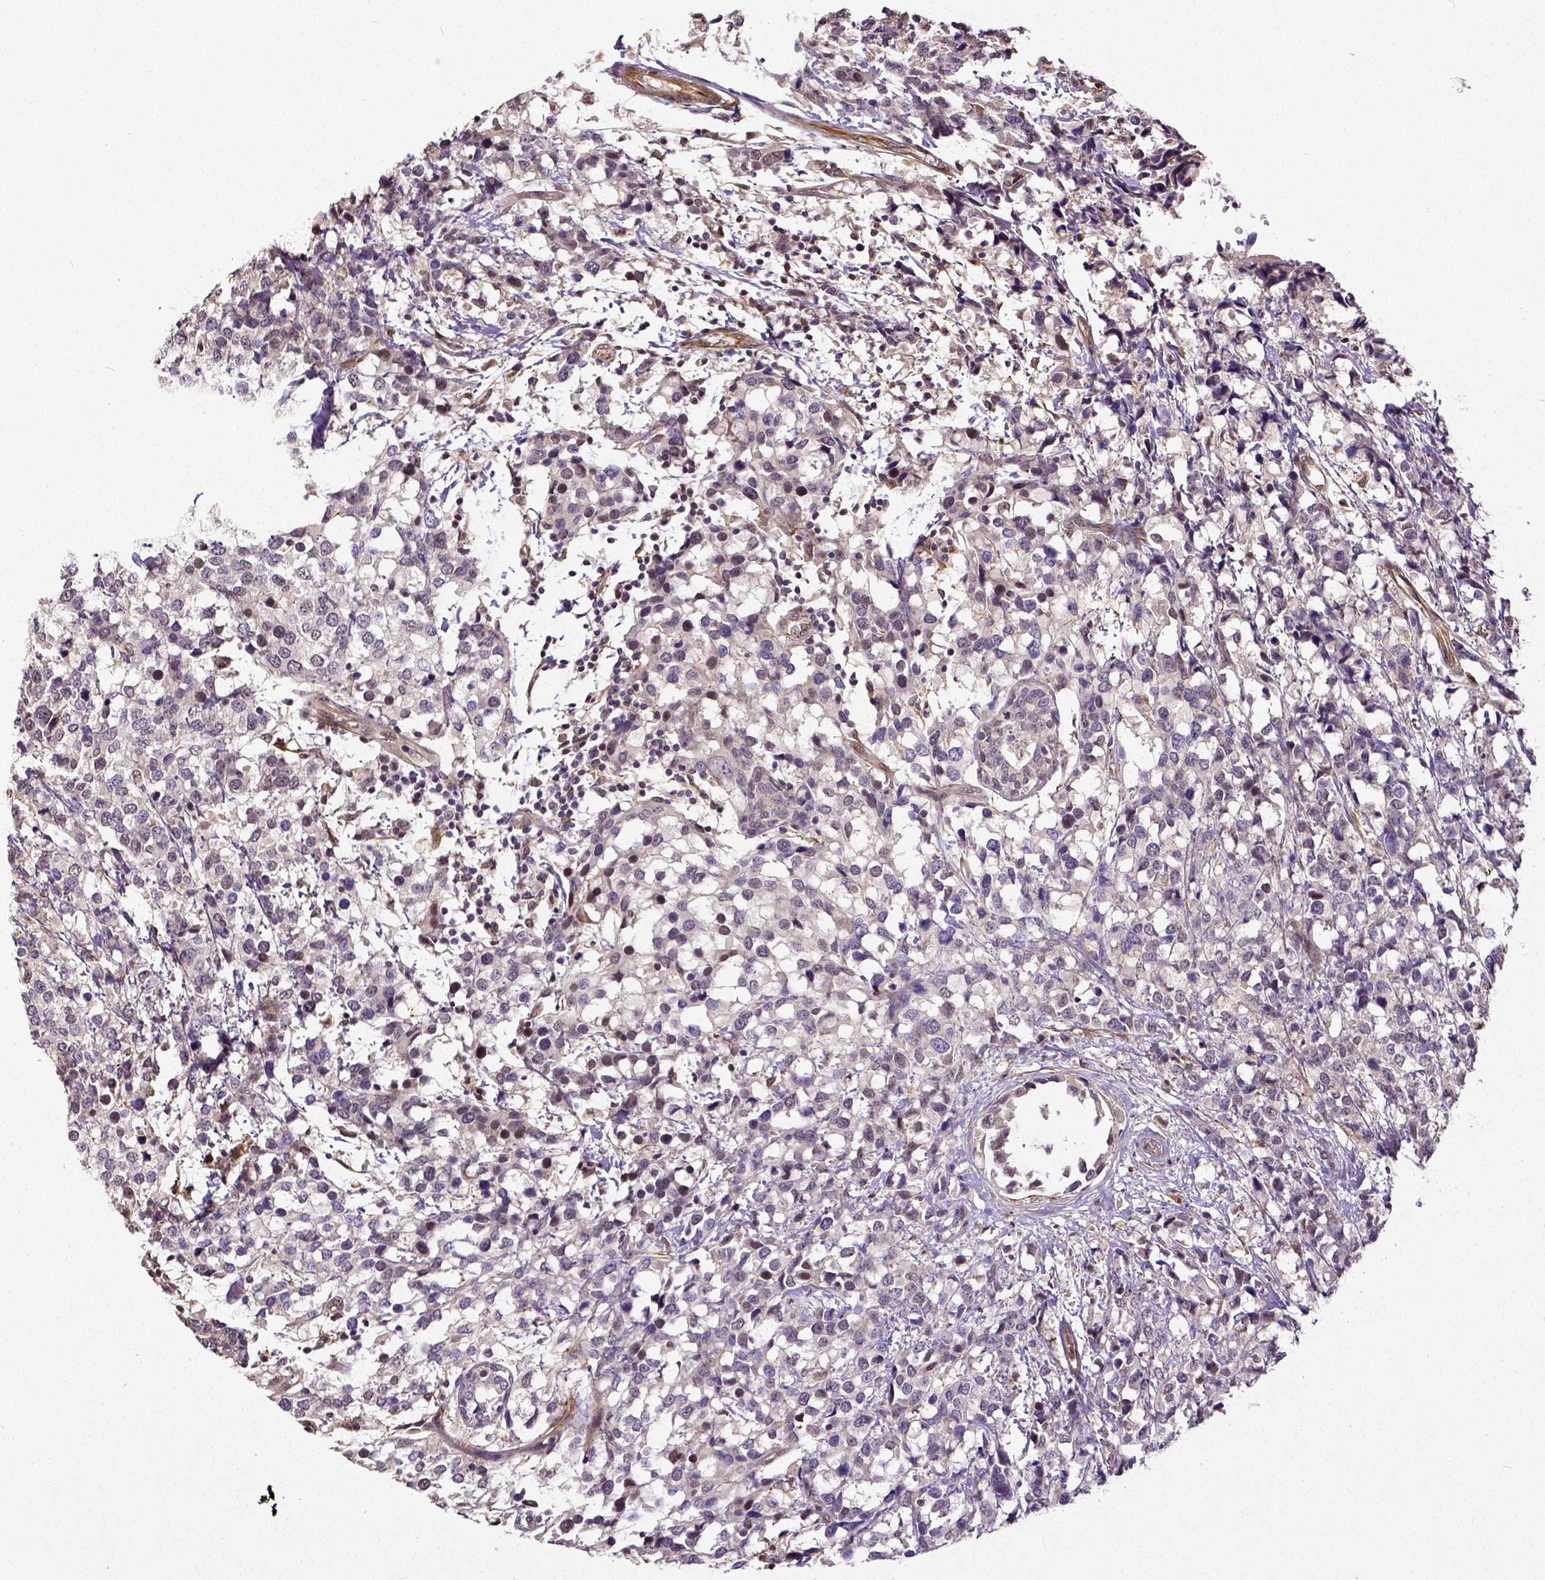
{"staining": {"intensity": "negative", "quantity": "none", "location": "none"}, "tissue": "breast cancer", "cell_type": "Tumor cells", "image_type": "cancer", "snomed": [{"axis": "morphology", "description": "Lobular carcinoma"}, {"axis": "topography", "description": "Breast"}], "caption": "DAB (3,3'-diaminobenzidine) immunohistochemical staining of lobular carcinoma (breast) reveals no significant expression in tumor cells.", "gene": "DICER1", "patient": {"sex": "female", "age": 59}}